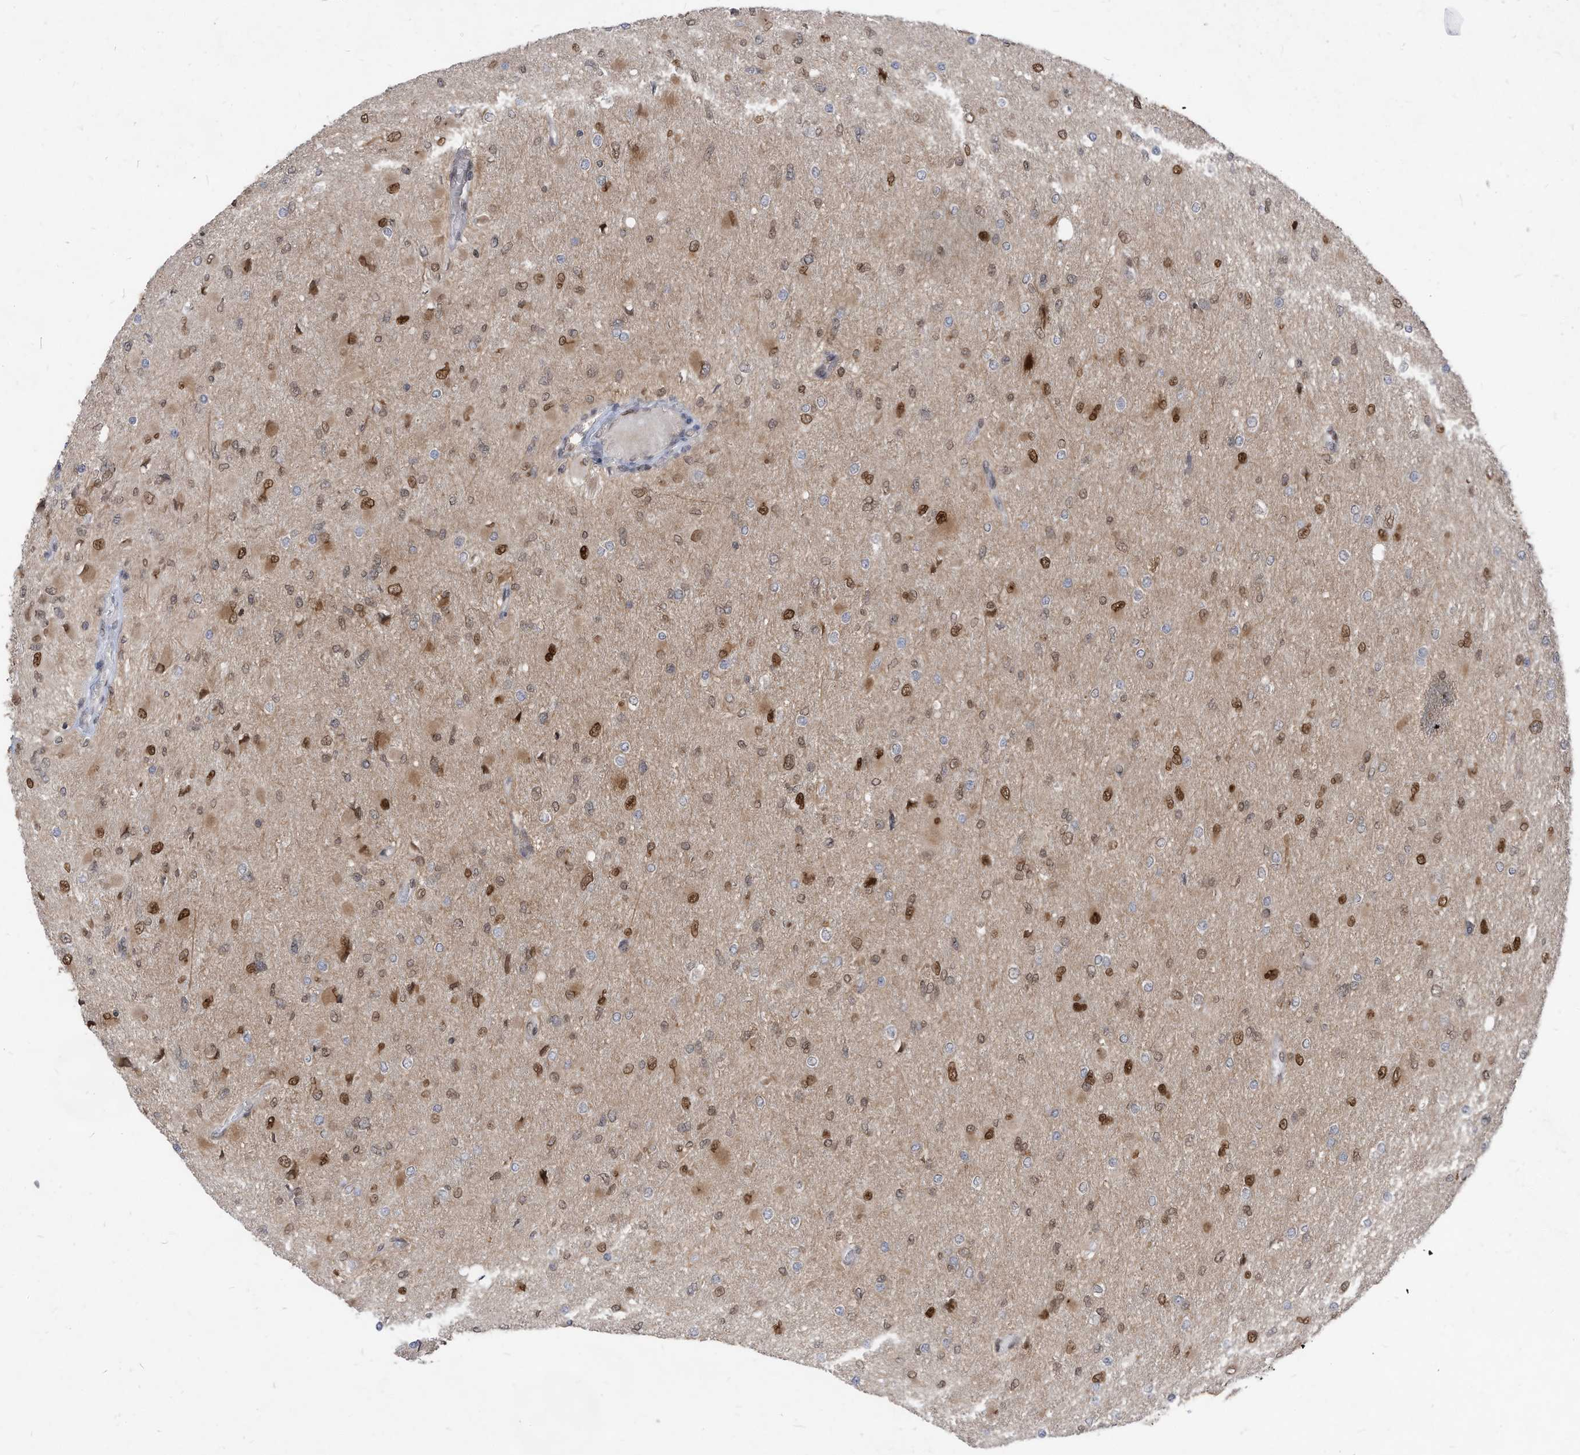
{"staining": {"intensity": "moderate", "quantity": "25%-75%", "location": "nuclear"}, "tissue": "glioma", "cell_type": "Tumor cells", "image_type": "cancer", "snomed": [{"axis": "morphology", "description": "Glioma, malignant, High grade"}, {"axis": "topography", "description": "Cerebral cortex"}], "caption": "Protein staining exhibits moderate nuclear positivity in approximately 25%-75% of tumor cells in glioma.", "gene": "KPNB1", "patient": {"sex": "female", "age": 36}}